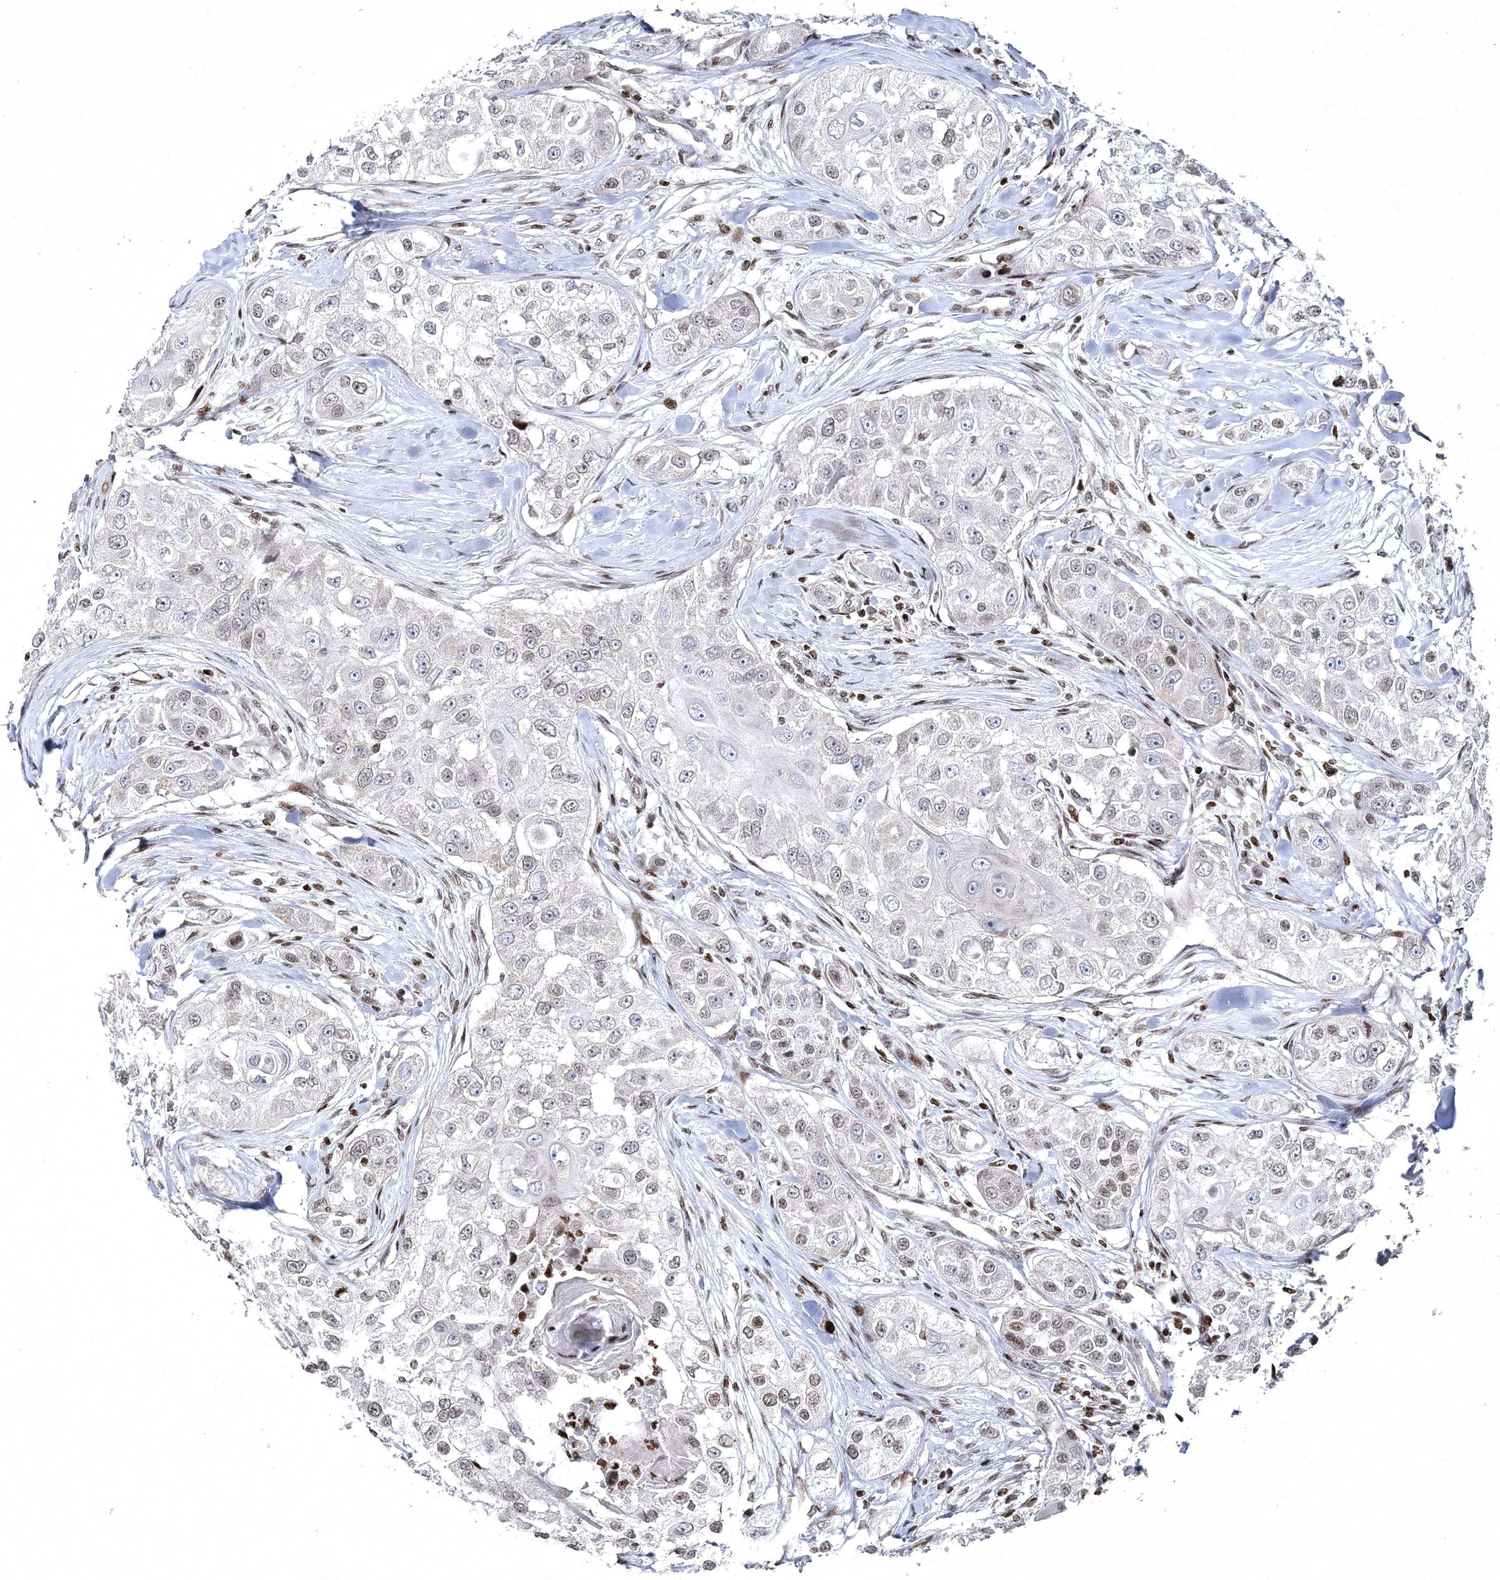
{"staining": {"intensity": "negative", "quantity": "none", "location": "none"}, "tissue": "head and neck cancer", "cell_type": "Tumor cells", "image_type": "cancer", "snomed": [{"axis": "morphology", "description": "Normal tissue, NOS"}, {"axis": "morphology", "description": "Squamous cell carcinoma, NOS"}, {"axis": "topography", "description": "Skeletal muscle"}, {"axis": "topography", "description": "Head-Neck"}], "caption": "This is a photomicrograph of immunohistochemistry (IHC) staining of head and neck cancer (squamous cell carcinoma), which shows no expression in tumor cells.", "gene": "SMIM29", "patient": {"sex": "male", "age": 51}}